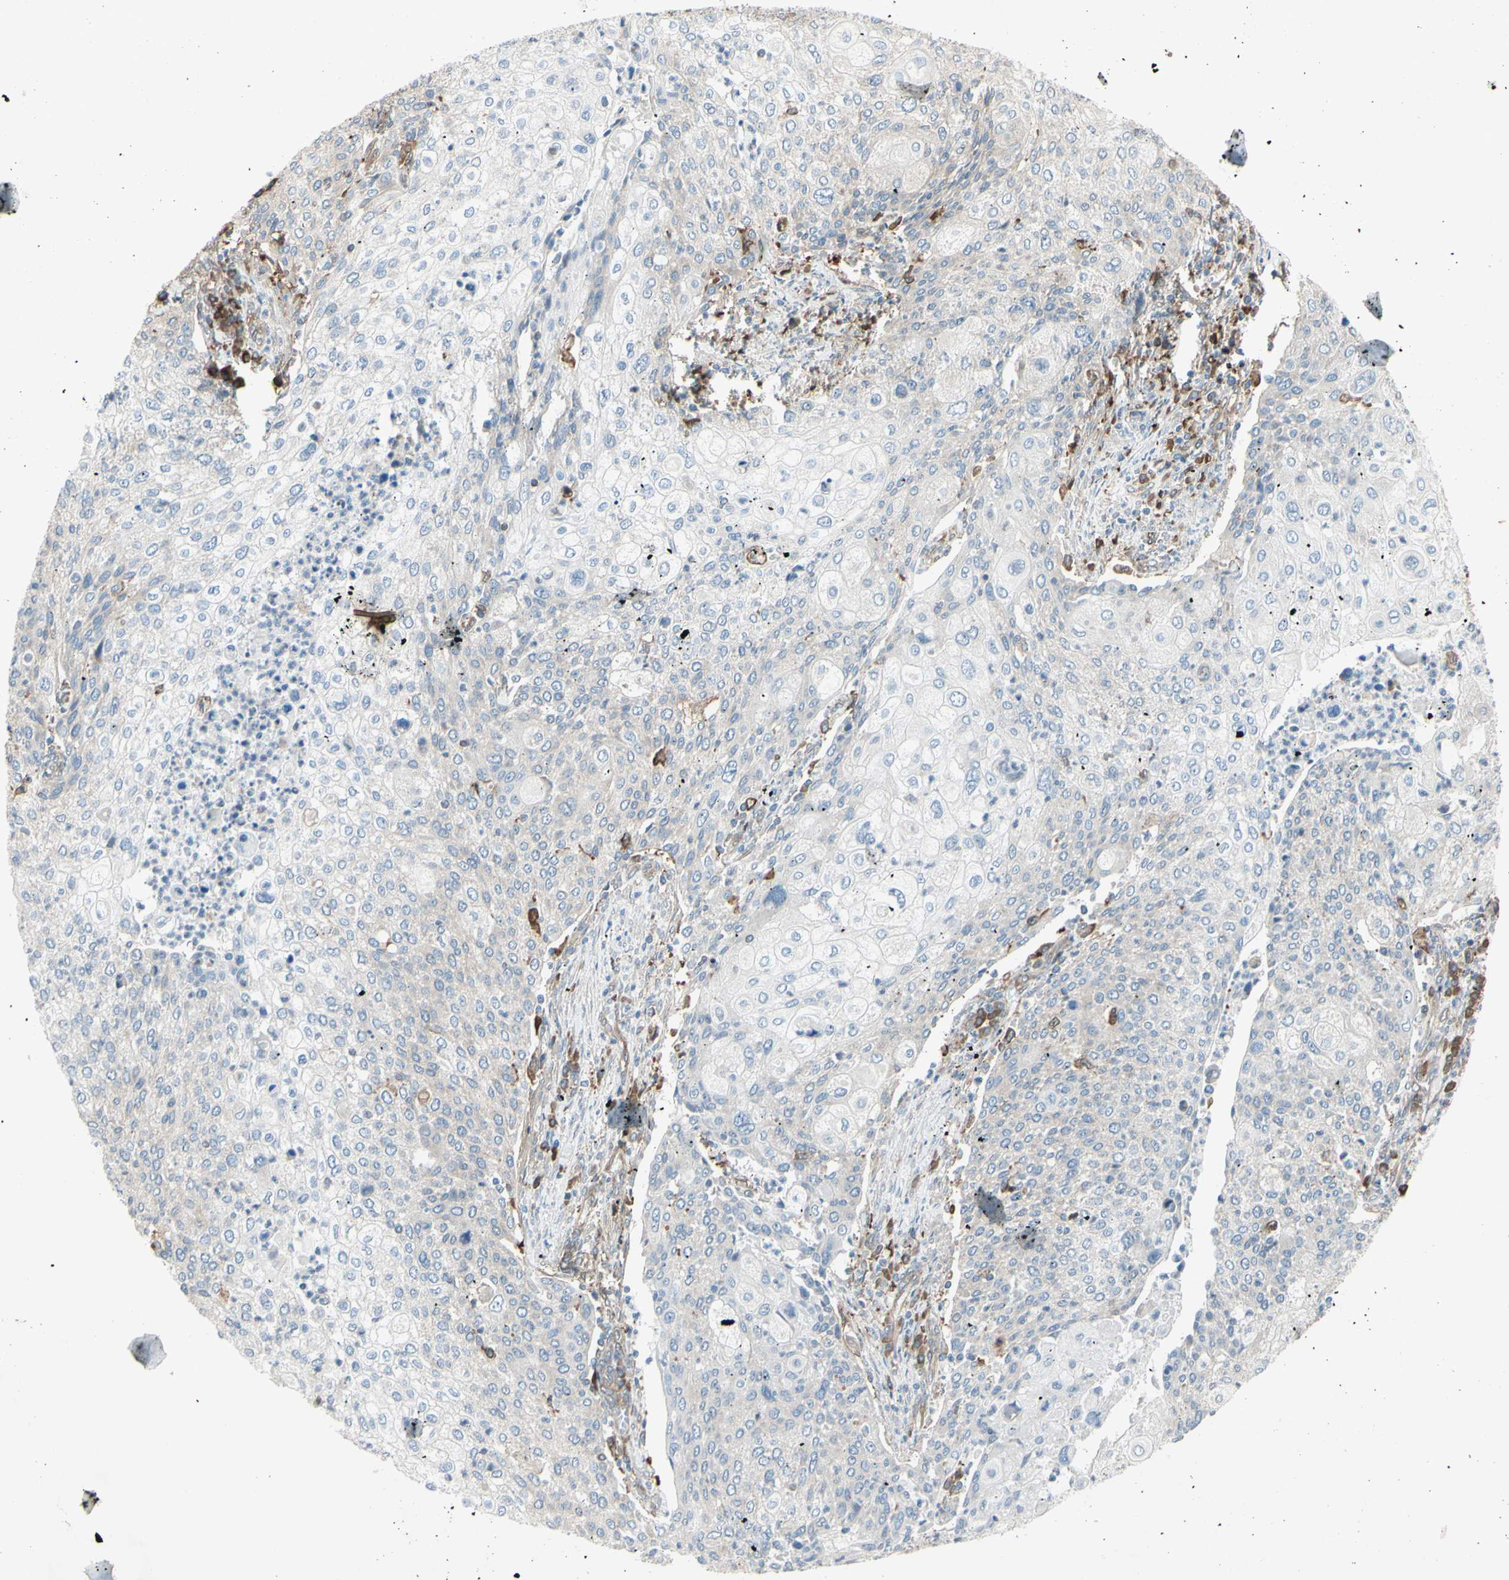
{"staining": {"intensity": "negative", "quantity": "none", "location": "none"}, "tissue": "cervical cancer", "cell_type": "Tumor cells", "image_type": "cancer", "snomed": [{"axis": "morphology", "description": "Squamous cell carcinoma, NOS"}, {"axis": "topography", "description": "Cervix"}], "caption": "A micrograph of human cervical cancer (squamous cell carcinoma) is negative for staining in tumor cells.", "gene": "IGSF9B", "patient": {"sex": "female", "age": 40}}